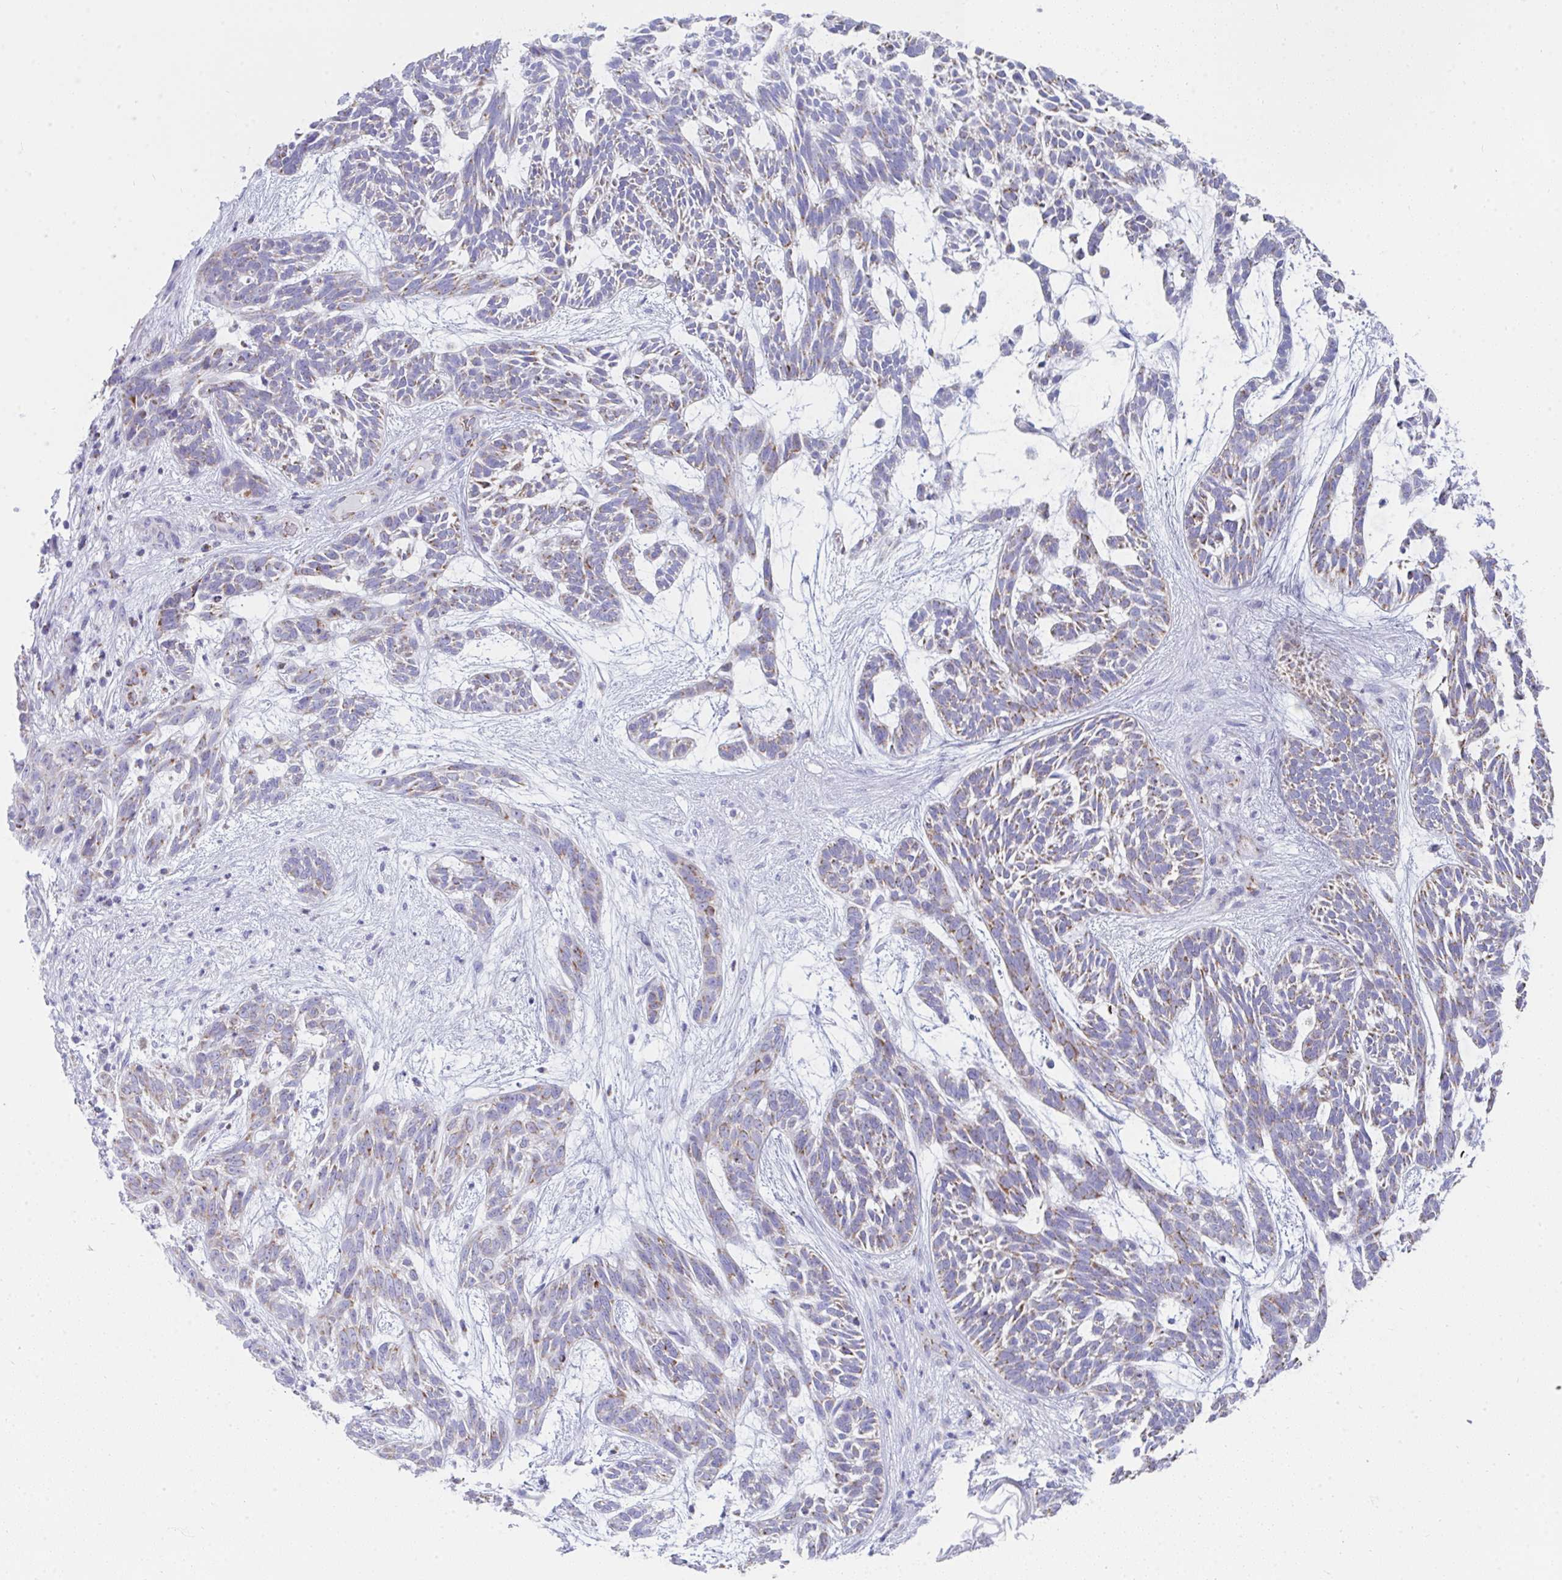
{"staining": {"intensity": "moderate", "quantity": "25%-75%", "location": "cytoplasmic/membranous"}, "tissue": "skin cancer", "cell_type": "Tumor cells", "image_type": "cancer", "snomed": [{"axis": "morphology", "description": "Basal cell carcinoma"}, {"axis": "topography", "description": "Skin"}, {"axis": "topography", "description": "Skin, foot"}], "caption": "This photomicrograph demonstrates basal cell carcinoma (skin) stained with immunohistochemistry (IHC) to label a protein in brown. The cytoplasmic/membranous of tumor cells show moderate positivity for the protein. Nuclei are counter-stained blue.", "gene": "AIFM1", "patient": {"sex": "female", "age": 77}}